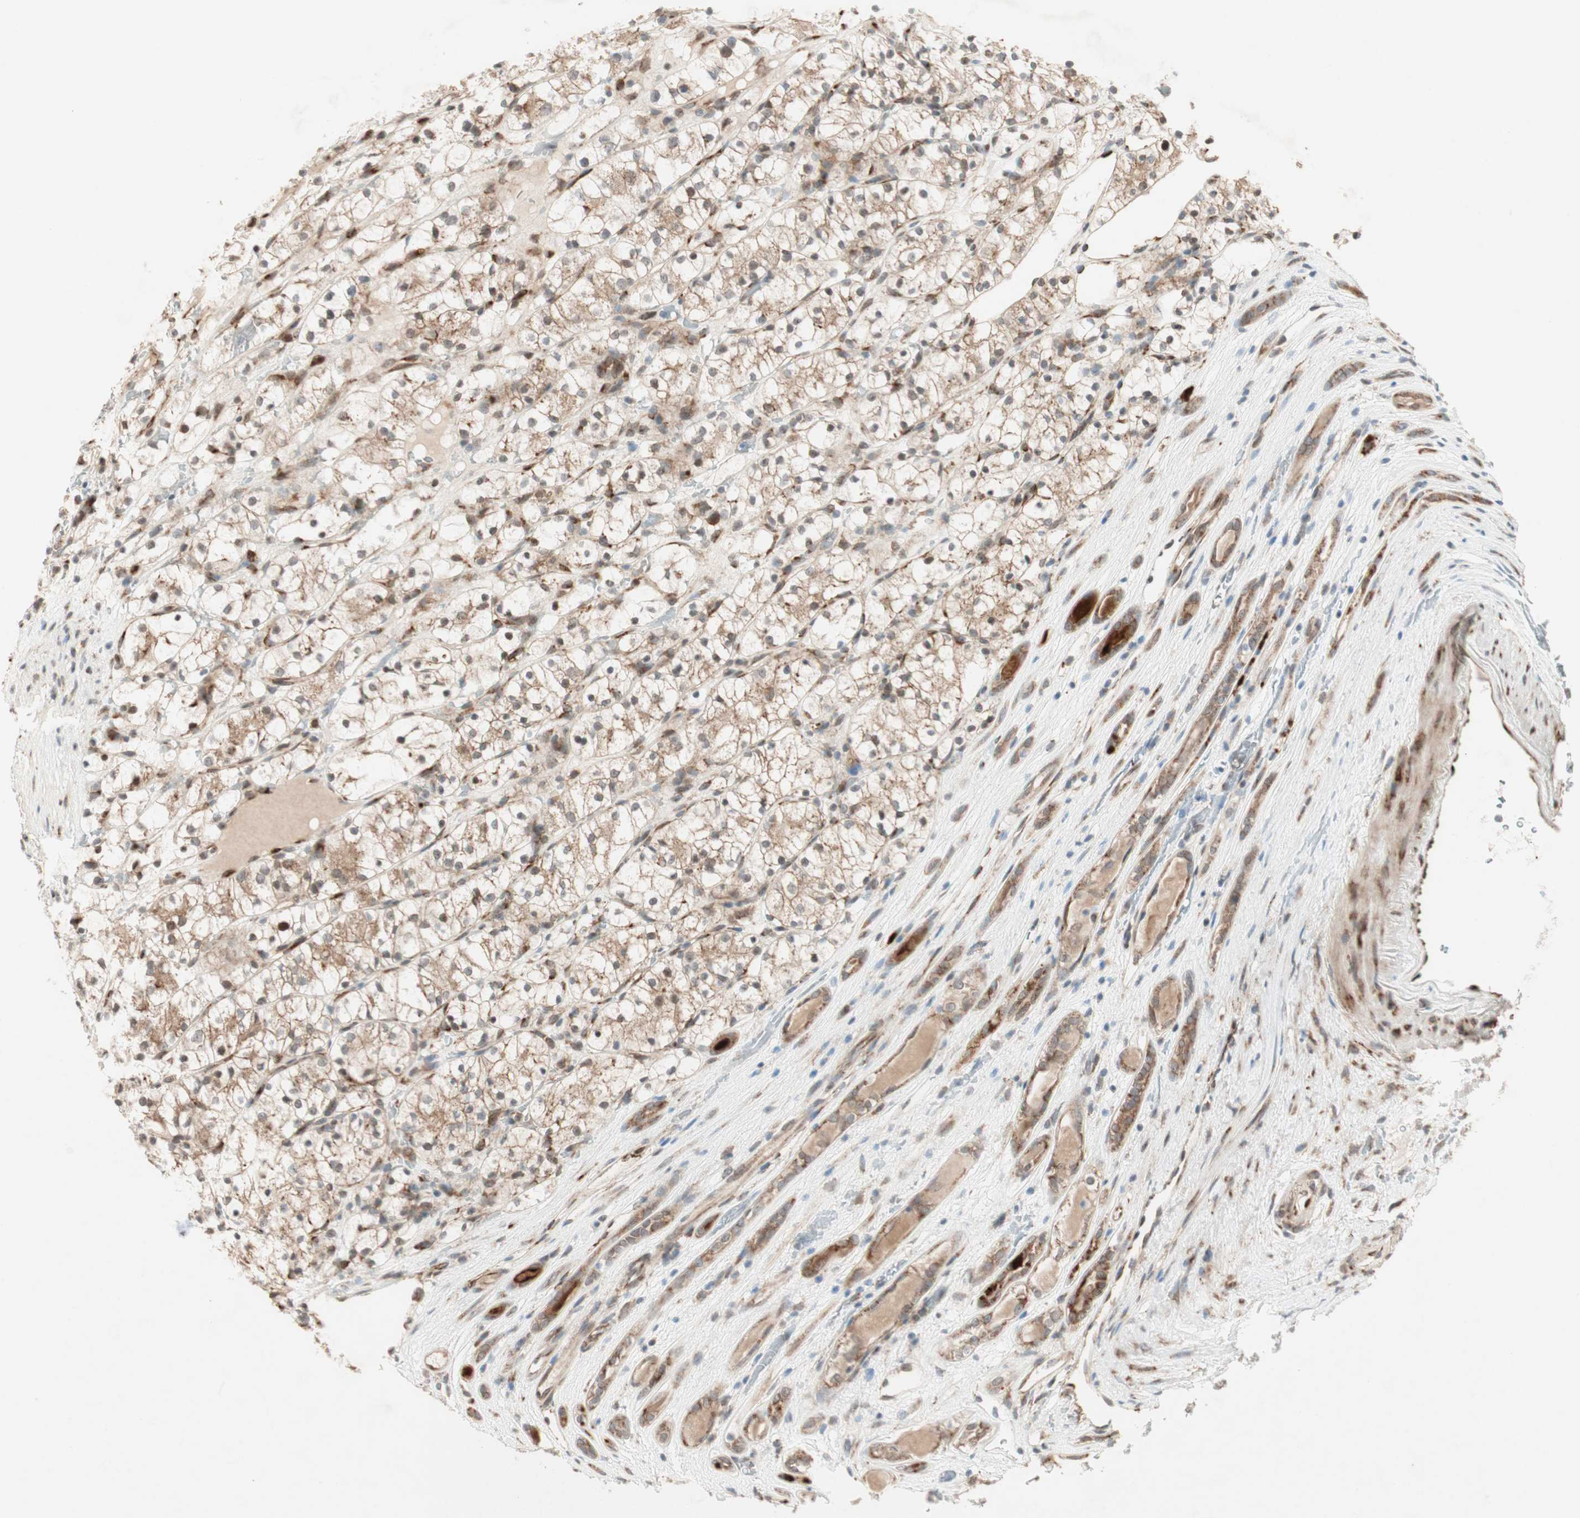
{"staining": {"intensity": "moderate", "quantity": ">75%", "location": "cytoplasmic/membranous"}, "tissue": "renal cancer", "cell_type": "Tumor cells", "image_type": "cancer", "snomed": [{"axis": "morphology", "description": "Adenocarcinoma, NOS"}, {"axis": "topography", "description": "Kidney"}], "caption": "DAB immunohistochemical staining of human renal adenocarcinoma demonstrates moderate cytoplasmic/membranous protein expression in about >75% of tumor cells.", "gene": "ZNF37A", "patient": {"sex": "female", "age": 60}}